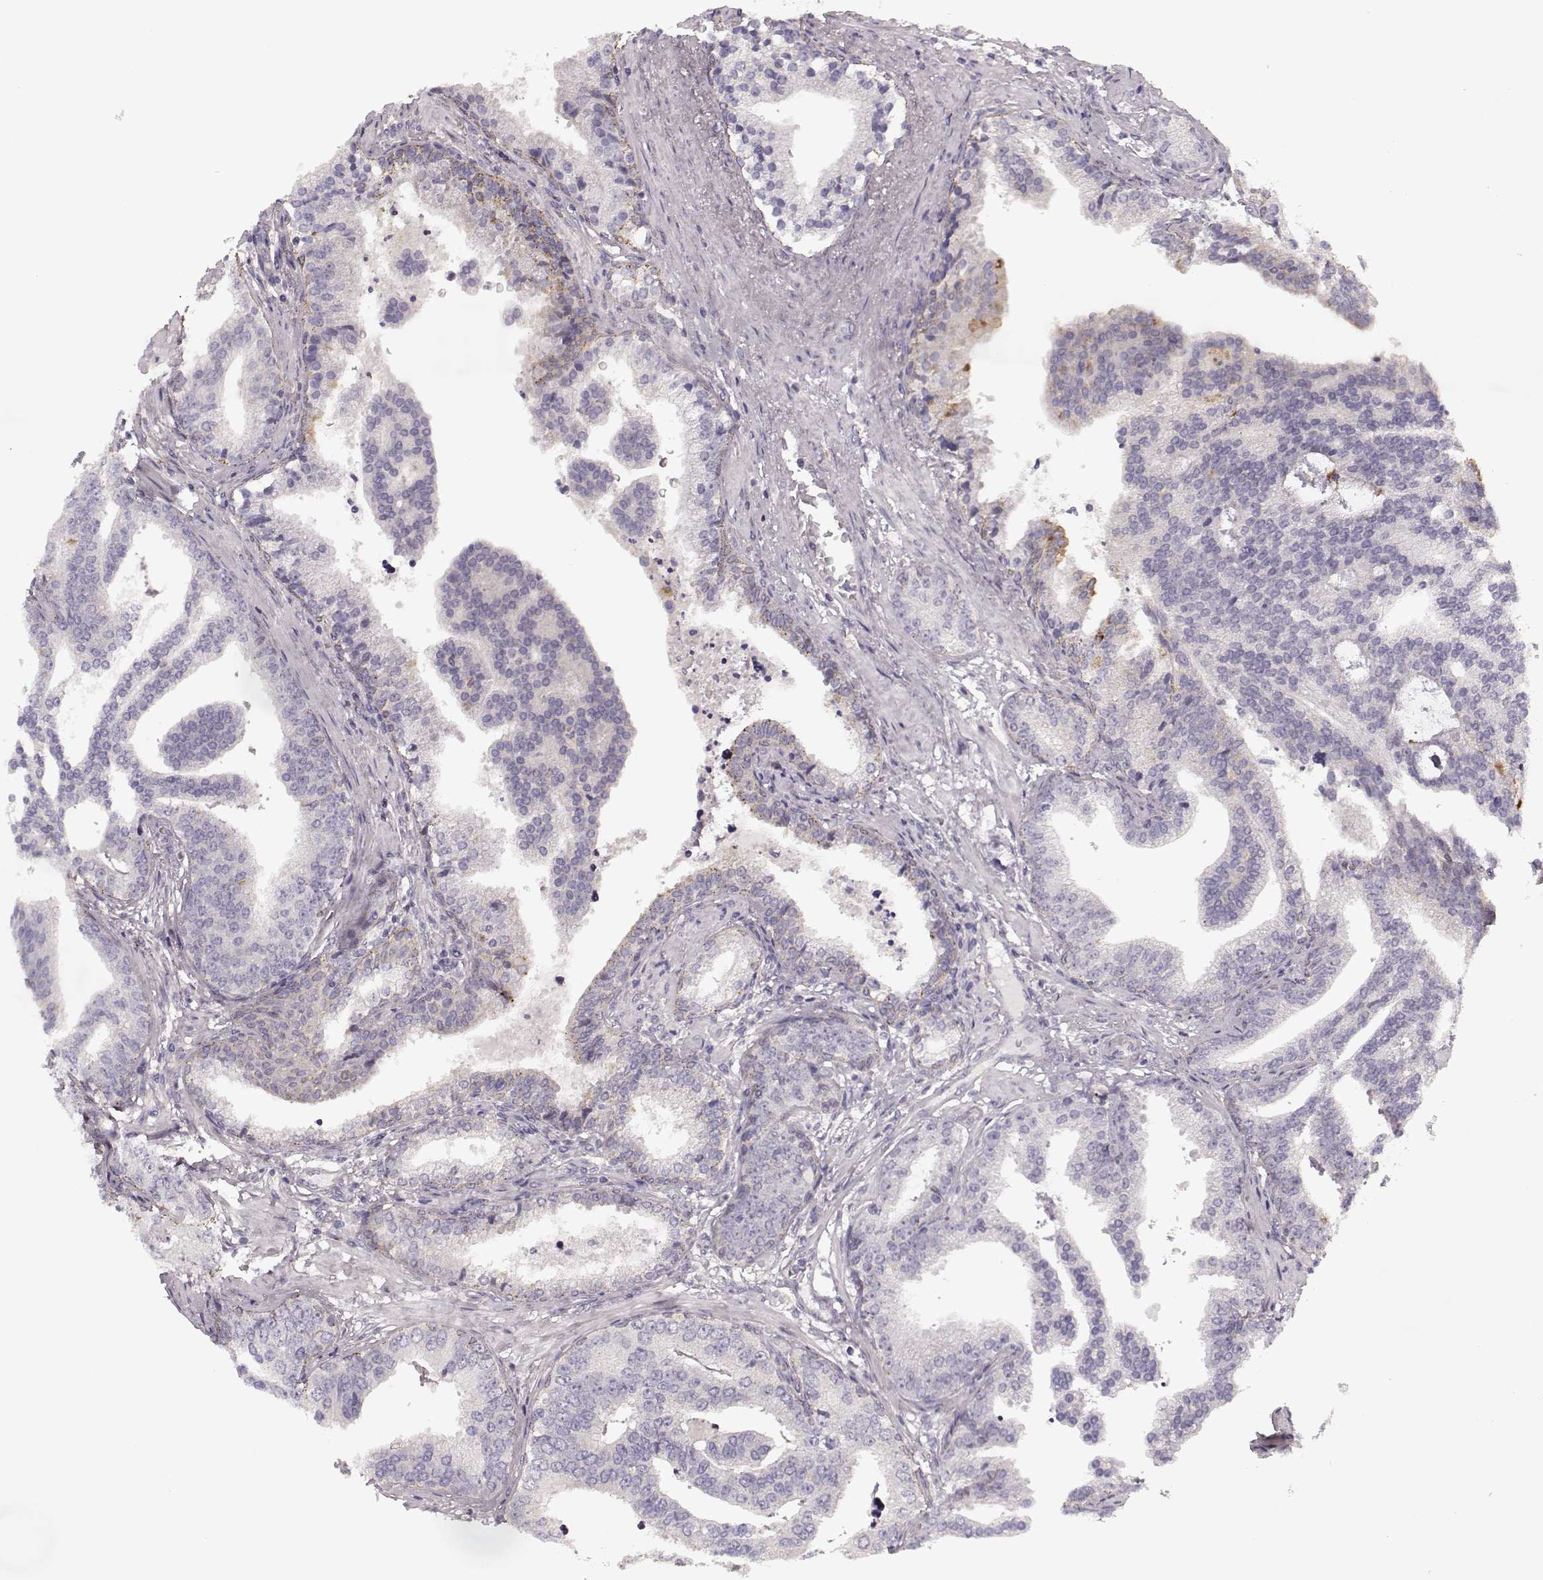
{"staining": {"intensity": "negative", "quantity": "none", "location": "none"}, "tissue": "prostate cancer", "cell_type": "Tumor cells", "image_type": "cancer", "snomed": [{"axis": "morphology", "description": "Adenocarcinoma, NOS"}, {"axis": "topography", "description": "Prostate"}], "caption": "An immunohistochemistry (IHC) photomicrograph of prostate cancer (adenocarcinoma) is shown. There is no staining in tumor cells of prostate cancer (adenocarcinoma).", "gene": "HMMR", "patient": {"sex": "male", "age": 64}}